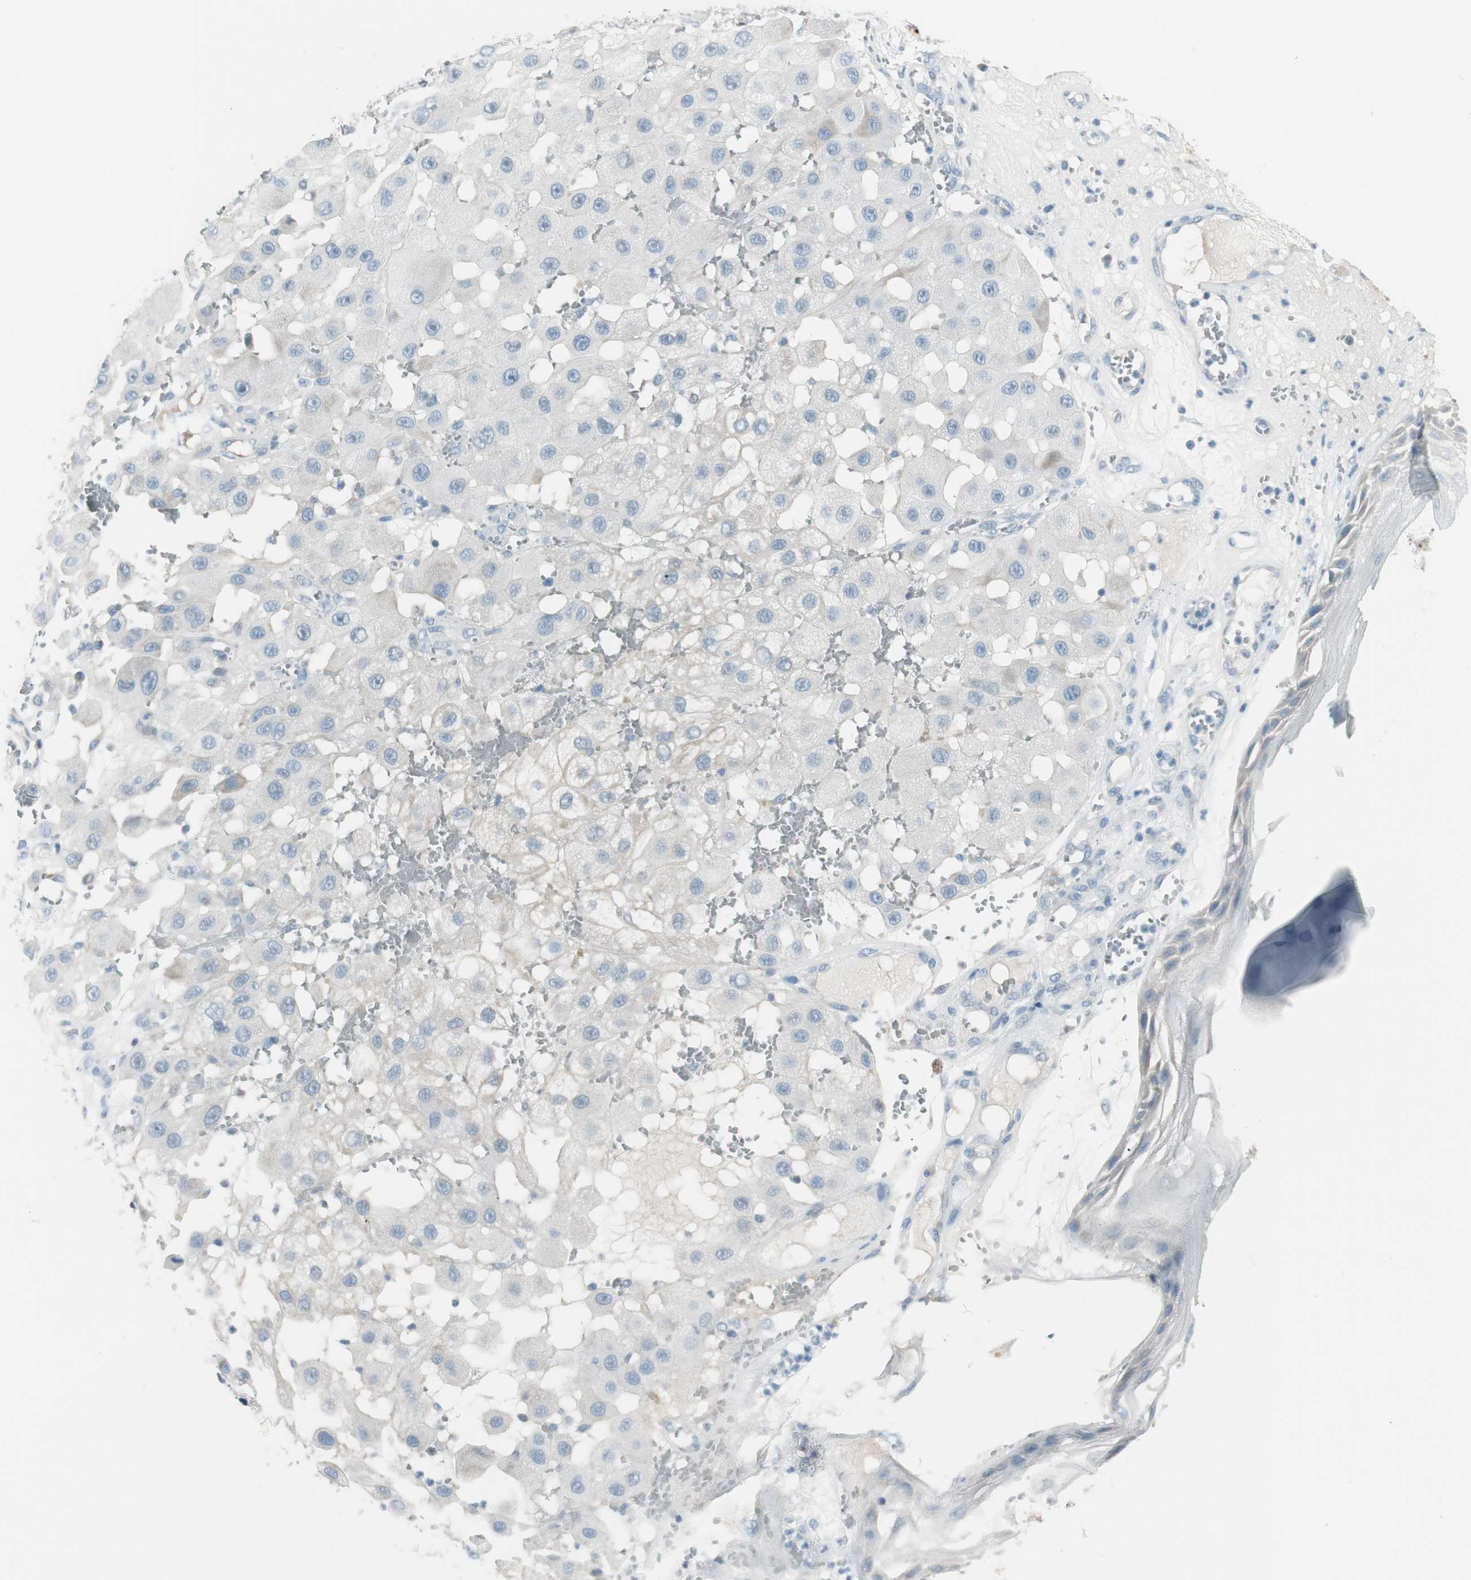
{"staining": {"intensity": "negative", "quantity": "none", "location": "none"}, "tissue": "melanoma", "cell_type": "Tumor cells", "image_type": "cancer", "snomed": [{"axis": "morphology", "description": "Malignant melanoma, NOS"}, {"axis": "topography", "description": "Skin"}], "caption": "Immunohistochemistry (IHC) of malignant melanoma demonstrates no staining in tumor cells.", "gene": "AGR2", "patient": {"sex": "female", "age": 81}}